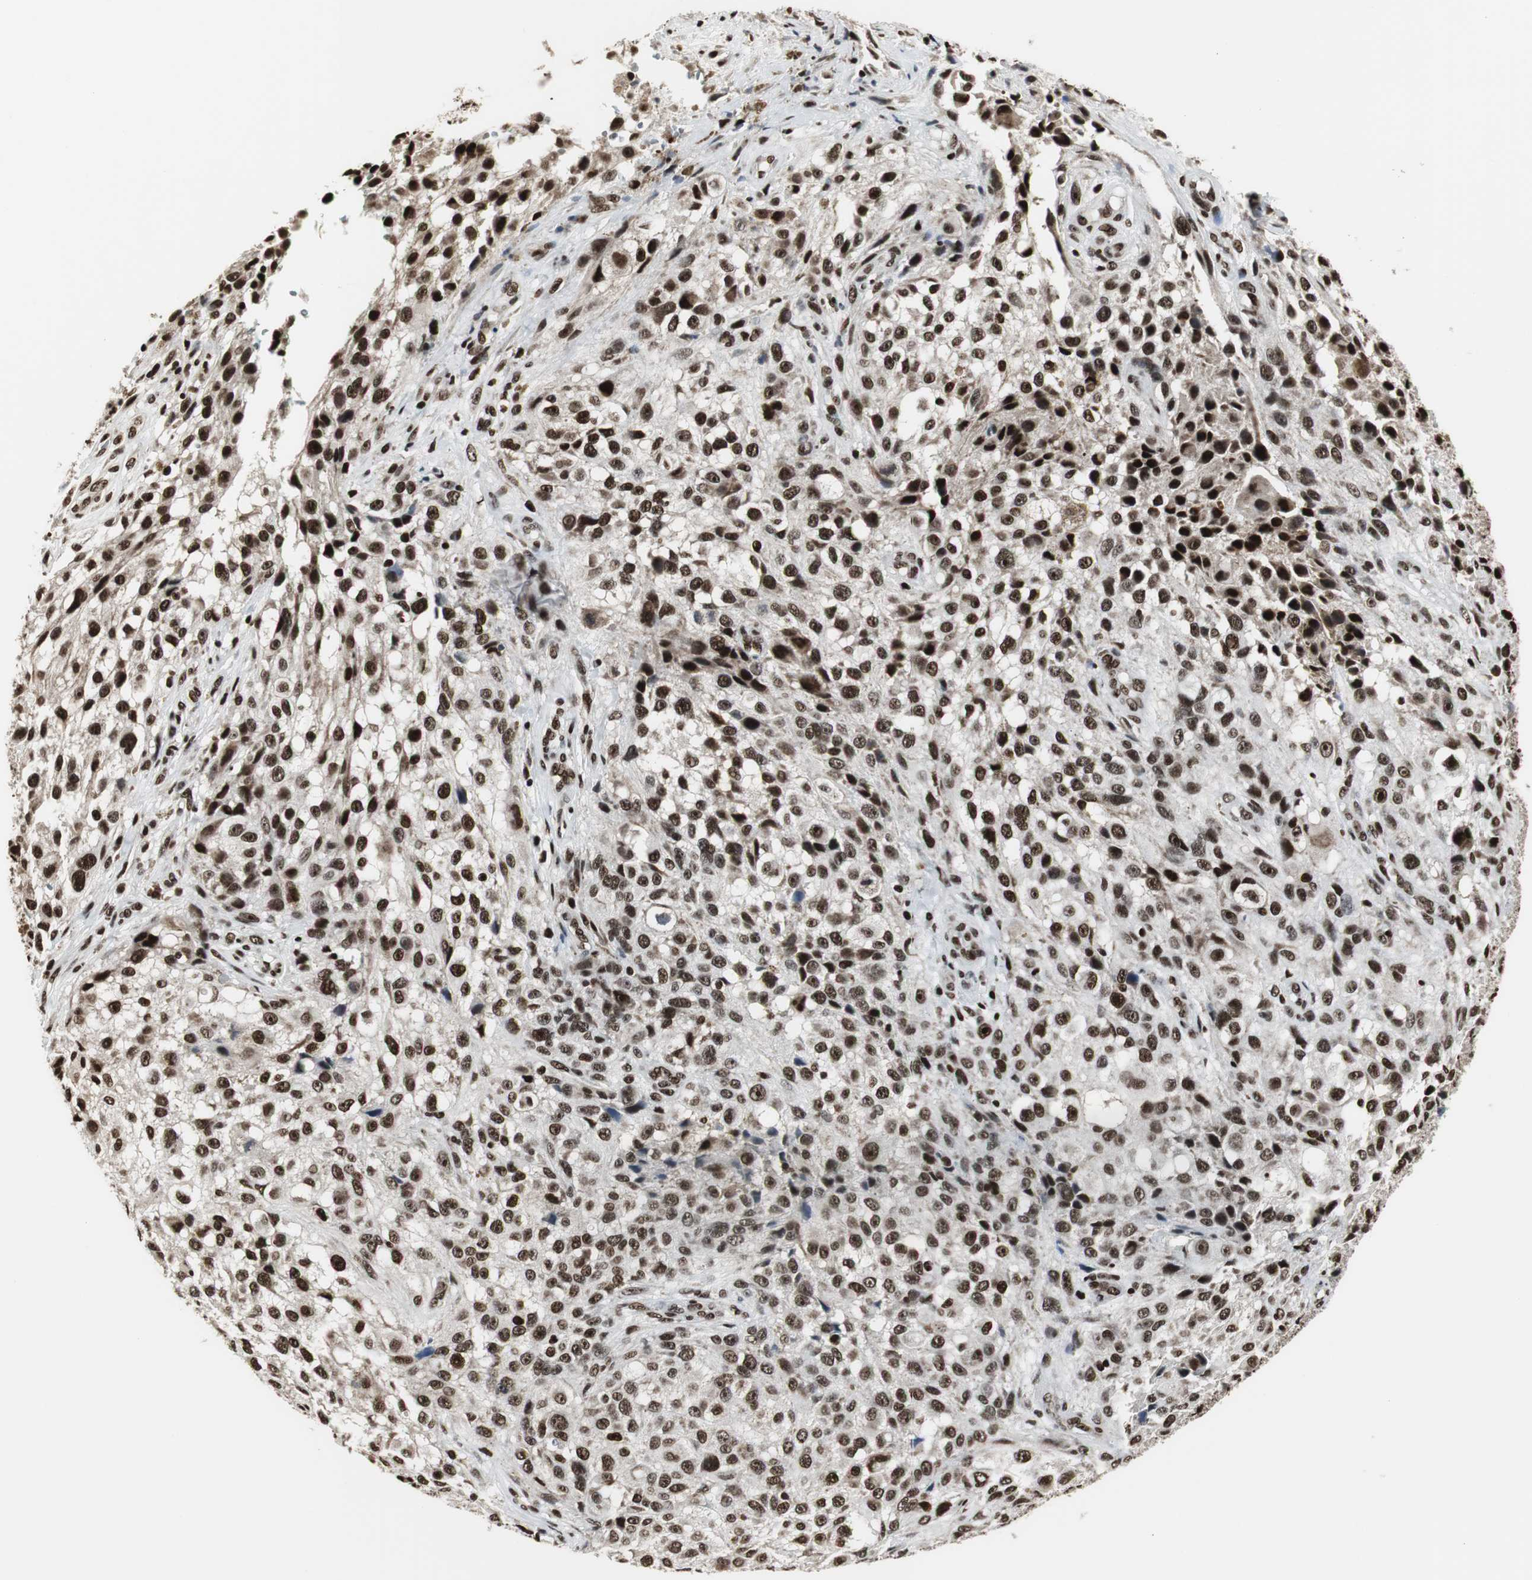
{"staining": {"intensity": "strong", "quantity": ">75%", "location": "nuclear"}, "tissue": "melanoma", "cell_type": "Tumor cells", "image_type": "cancer", "snomed": [{"axis": "morphology", "description": "Necrosis, NOS"}, {"axis": "morphology", "description": "Malignant melanoma, NOS"}, {"axis": "topography", "description": "Skin"}], "caption": "There is high levels of strong nuclear staining in tumor cells of melanoma, as demonstrated by immunohistochemical staining (brown color).", "gene": "PARN", "patient": {"sex": "female", "age": 87}}